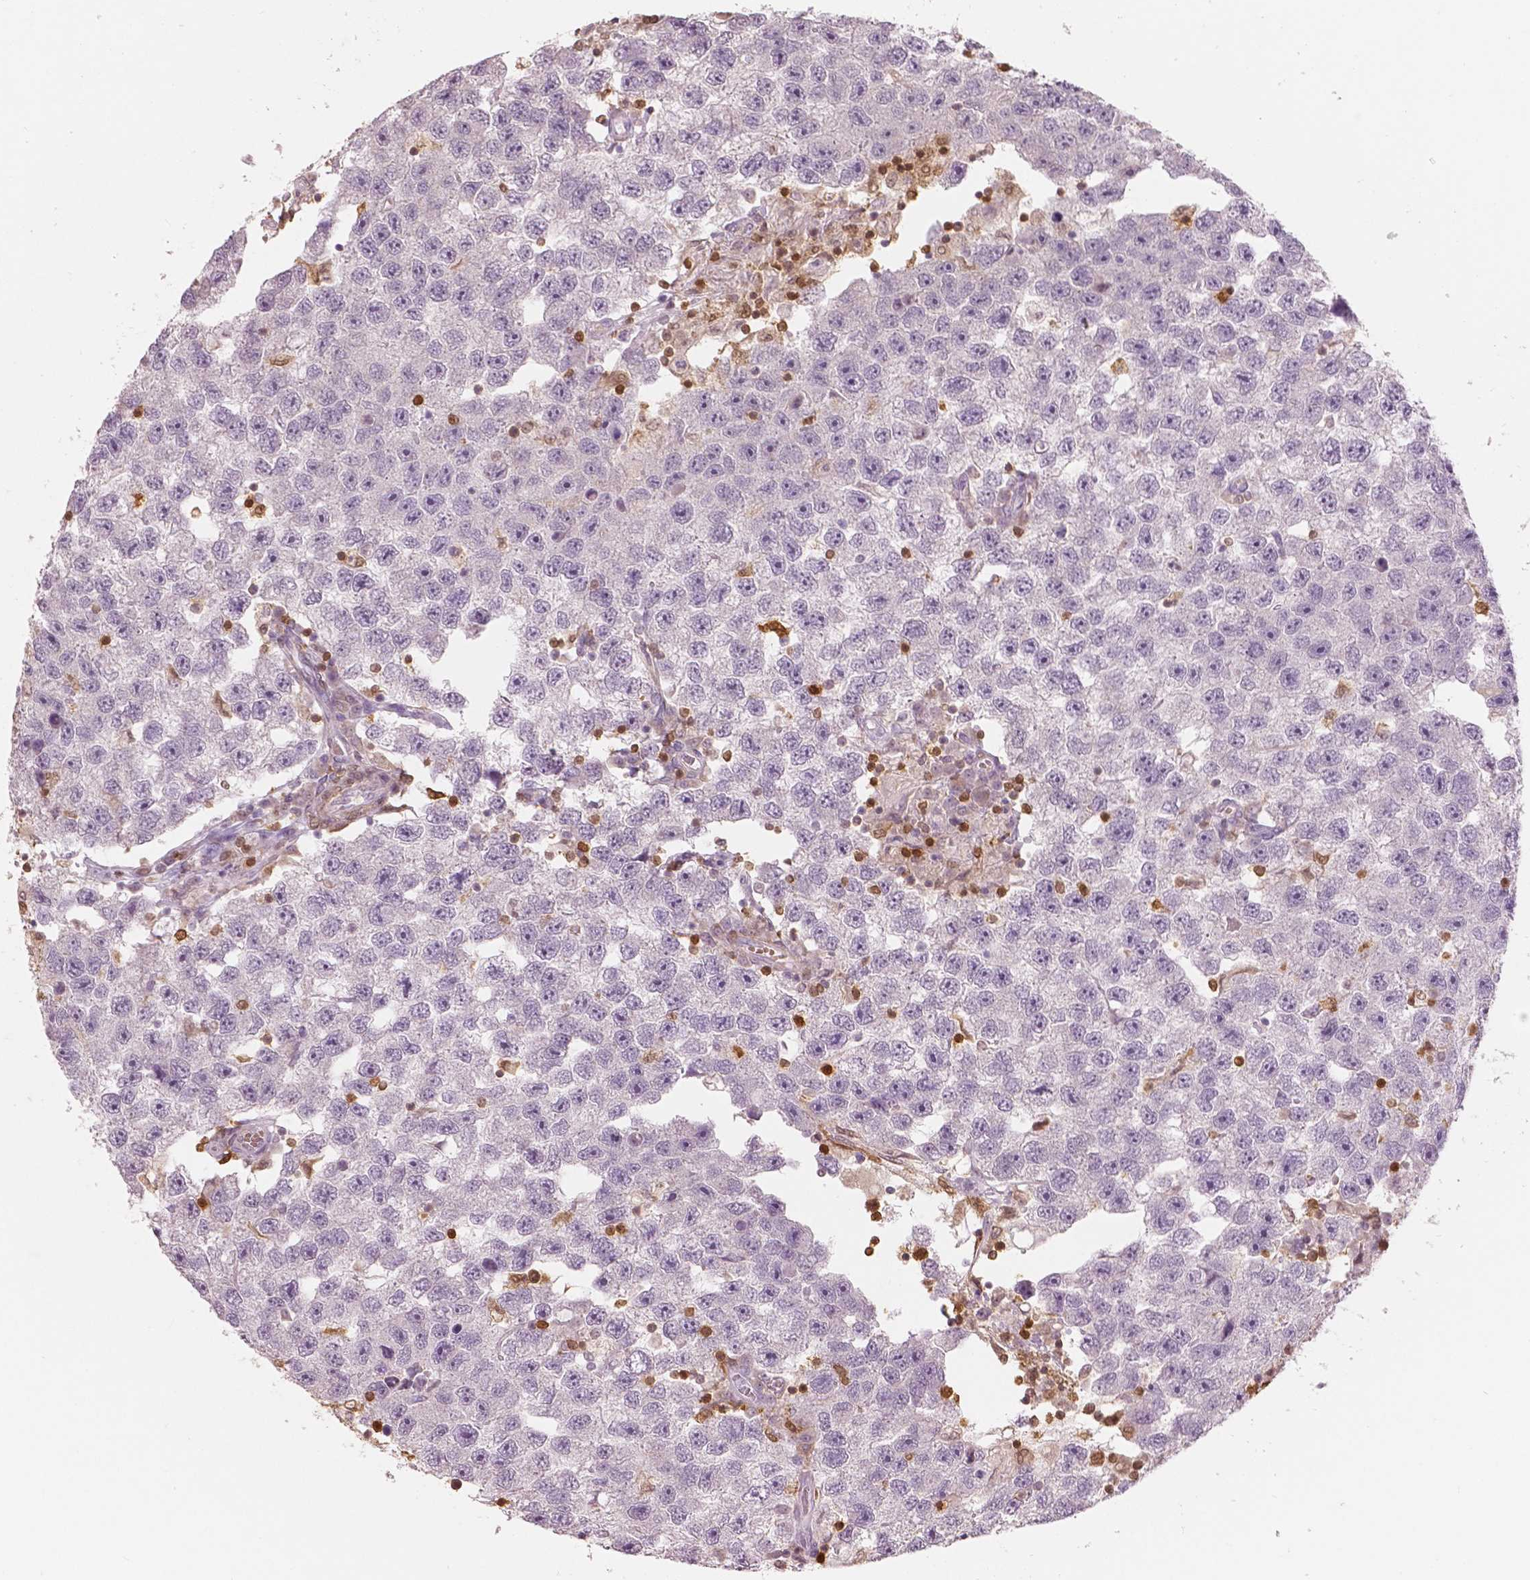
{"staining": {"intensity": "negative", "quantity": "none", "location": "none"}, "tissue": "testis cancer", "cell_type": "Tumor cells", "image_type": "cancer", "snomed": [{"axis": "morphology", "description": "Seminoma, NOS"}, {"axis": "topography", "description": "Testis"}], "caption": "High magnification brightfield microscopy of seminoma (testis) stained with DAB (brown) and counterstained with hematoxylin (blue): tumor cells show no significant positivity.", "gene": "S100A4", "patient": {"sex": "male", "age": 26}}